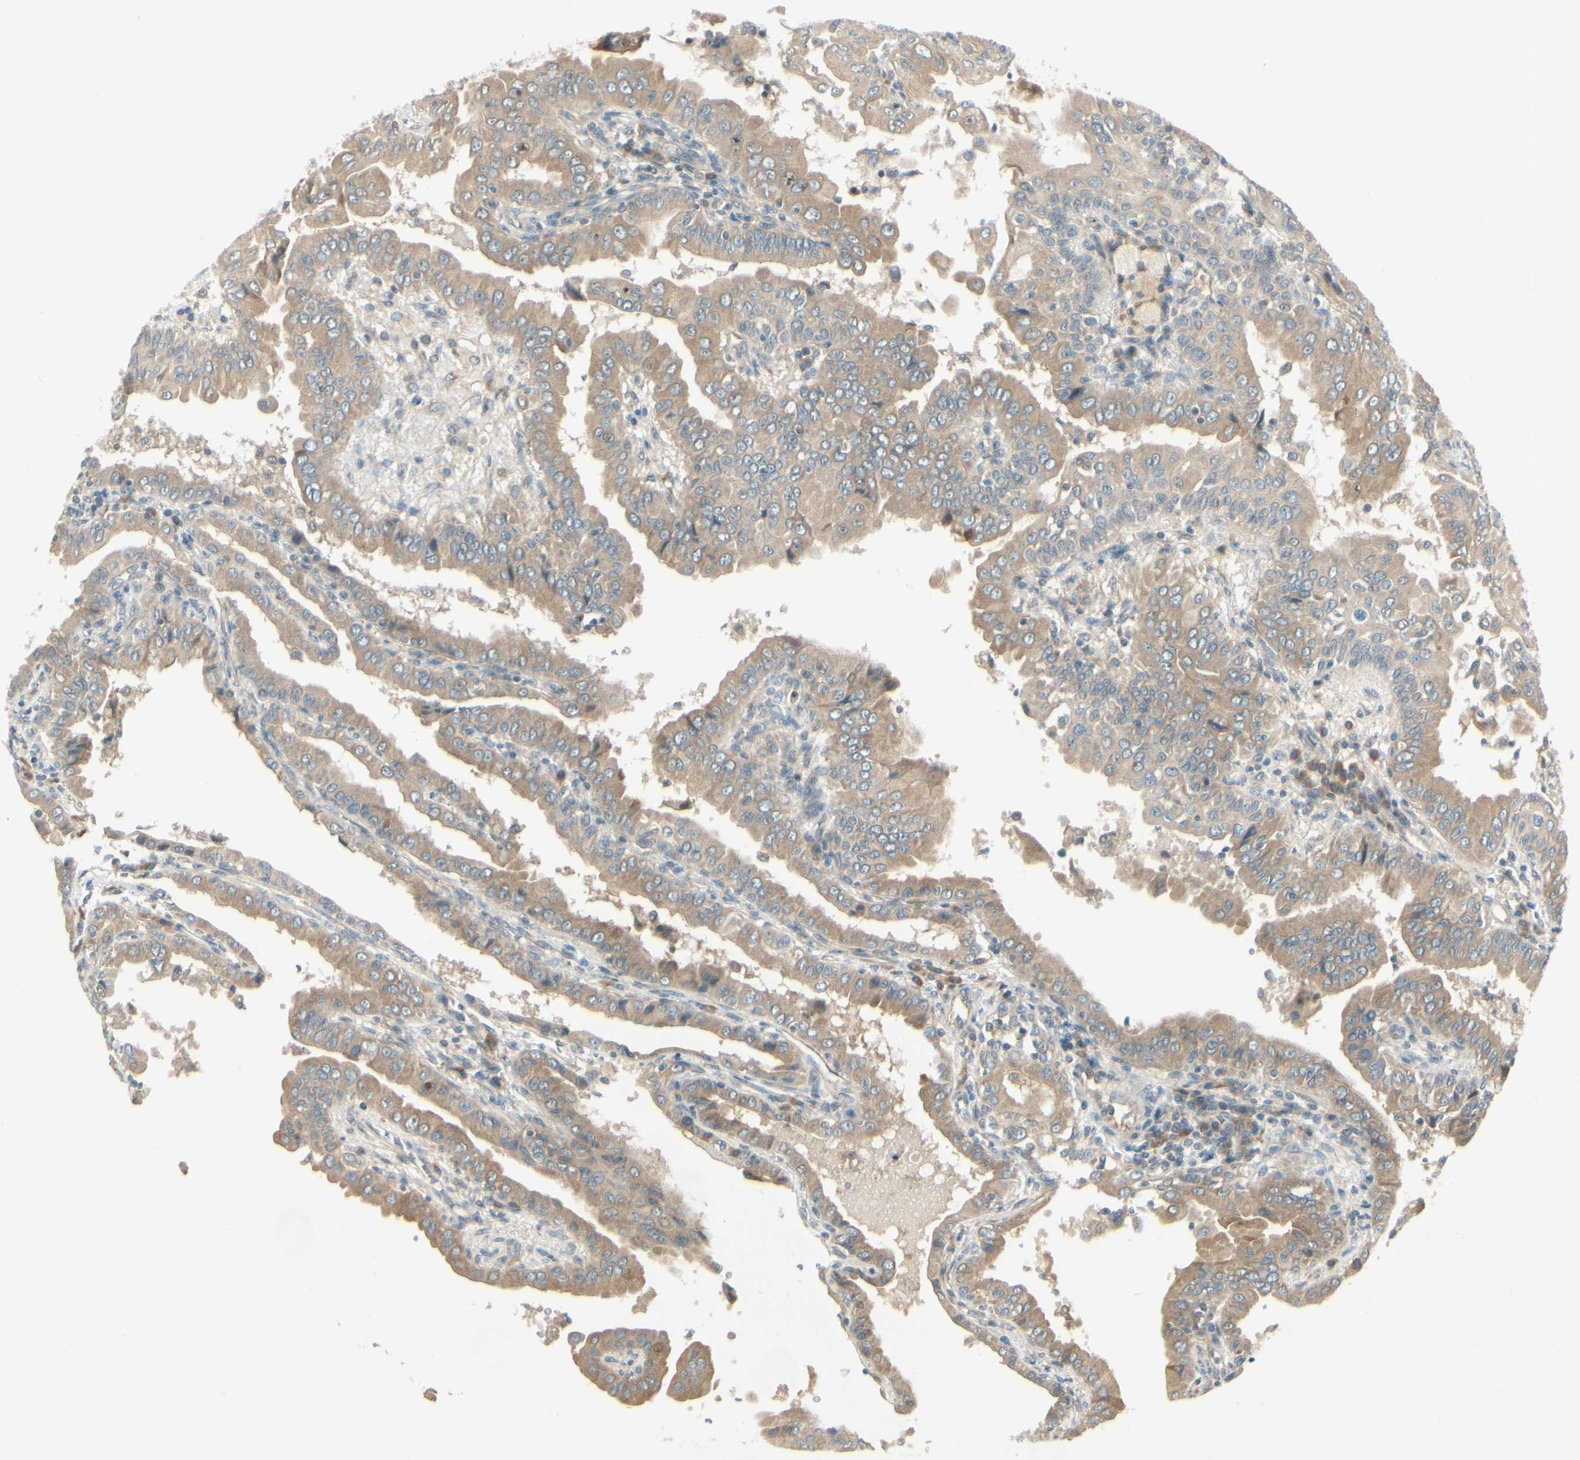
{"staining": {"intensity": "weak", "quantity": ">75%", "location": "cytoplasmic/membranous"}, "tissue": "thyroid cancer", "cell_type": "Tumor cells", "image_type": "cancer", "snomed": [{"axis": "morphology", "description": "Papillary adenocarcinoma, NOS"}, {"axis": "topography", "description": "Thyroid gland"}], "caption": "IHC histopathology image of thyroid cancer (papillary adenocarcinoma) stained for a protein (brown), which exhibits low levels of weak cytoplasmic/membranous expression in approximately >75% of tumor cells.", "gene": "BNIP1", "patient": {"sex": "male", "age": 33}}